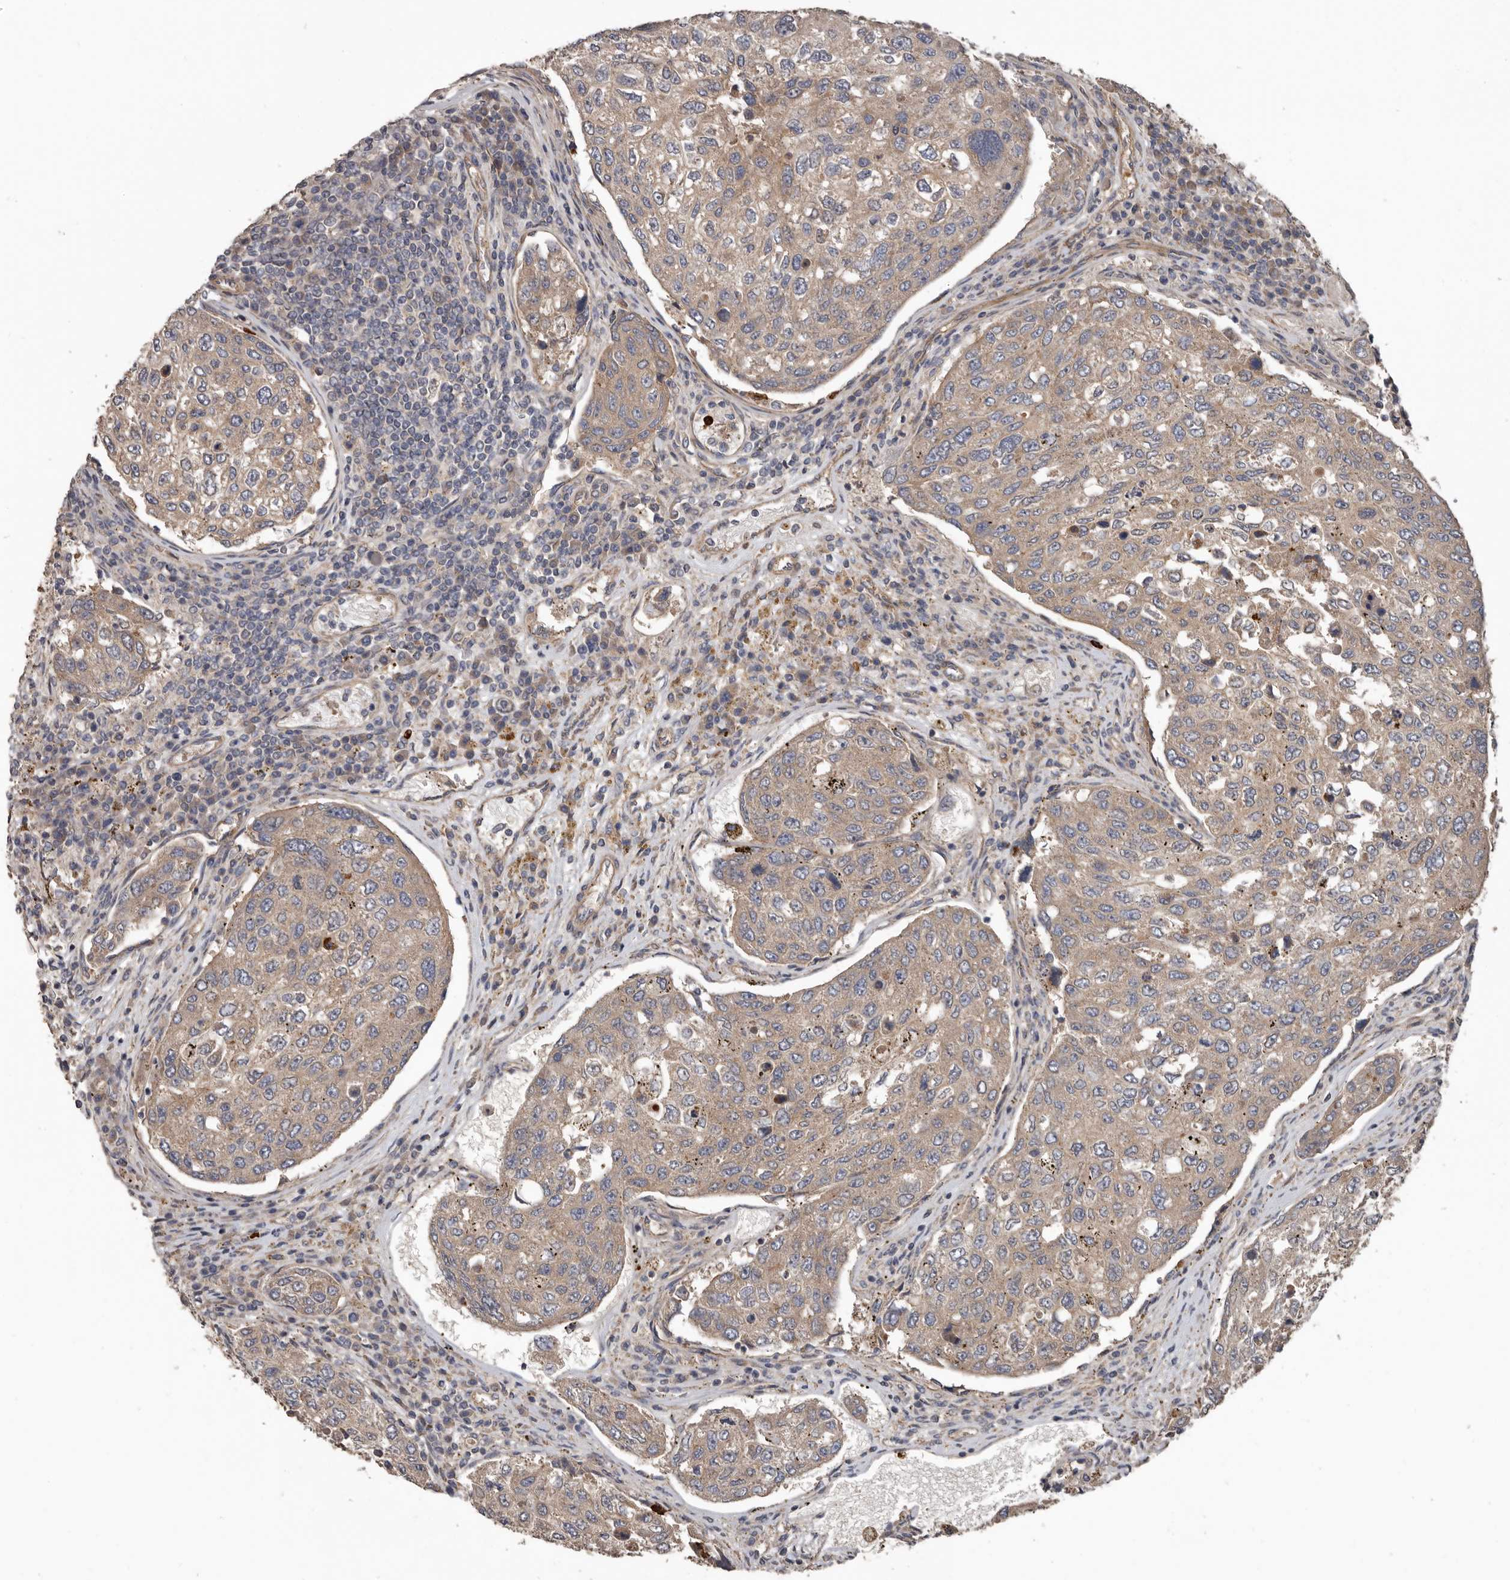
{"staining": {"intensity": "moderate", "quantity": ">75%", "location": "cytoplasmic/membranous"}, "tissue": "urothelial cancer", "cell_type": "Tumor cells", "image_type": "cancer", "snomed": [{"axis": "morphology", "description": "Urothelial carcinoma, High grade"}, {"axis": "topography", "description": "Lymph node"}, {"axis": "topography", "description": "Urinary bladder"}], "caption": "A brown stain highlights moderate cytoplasmic/membranous positivity of a protein in urothelial cancer tumor cells.", "gene": "ARHGEF5", "patient": {"sex": "male", "age": 51}}